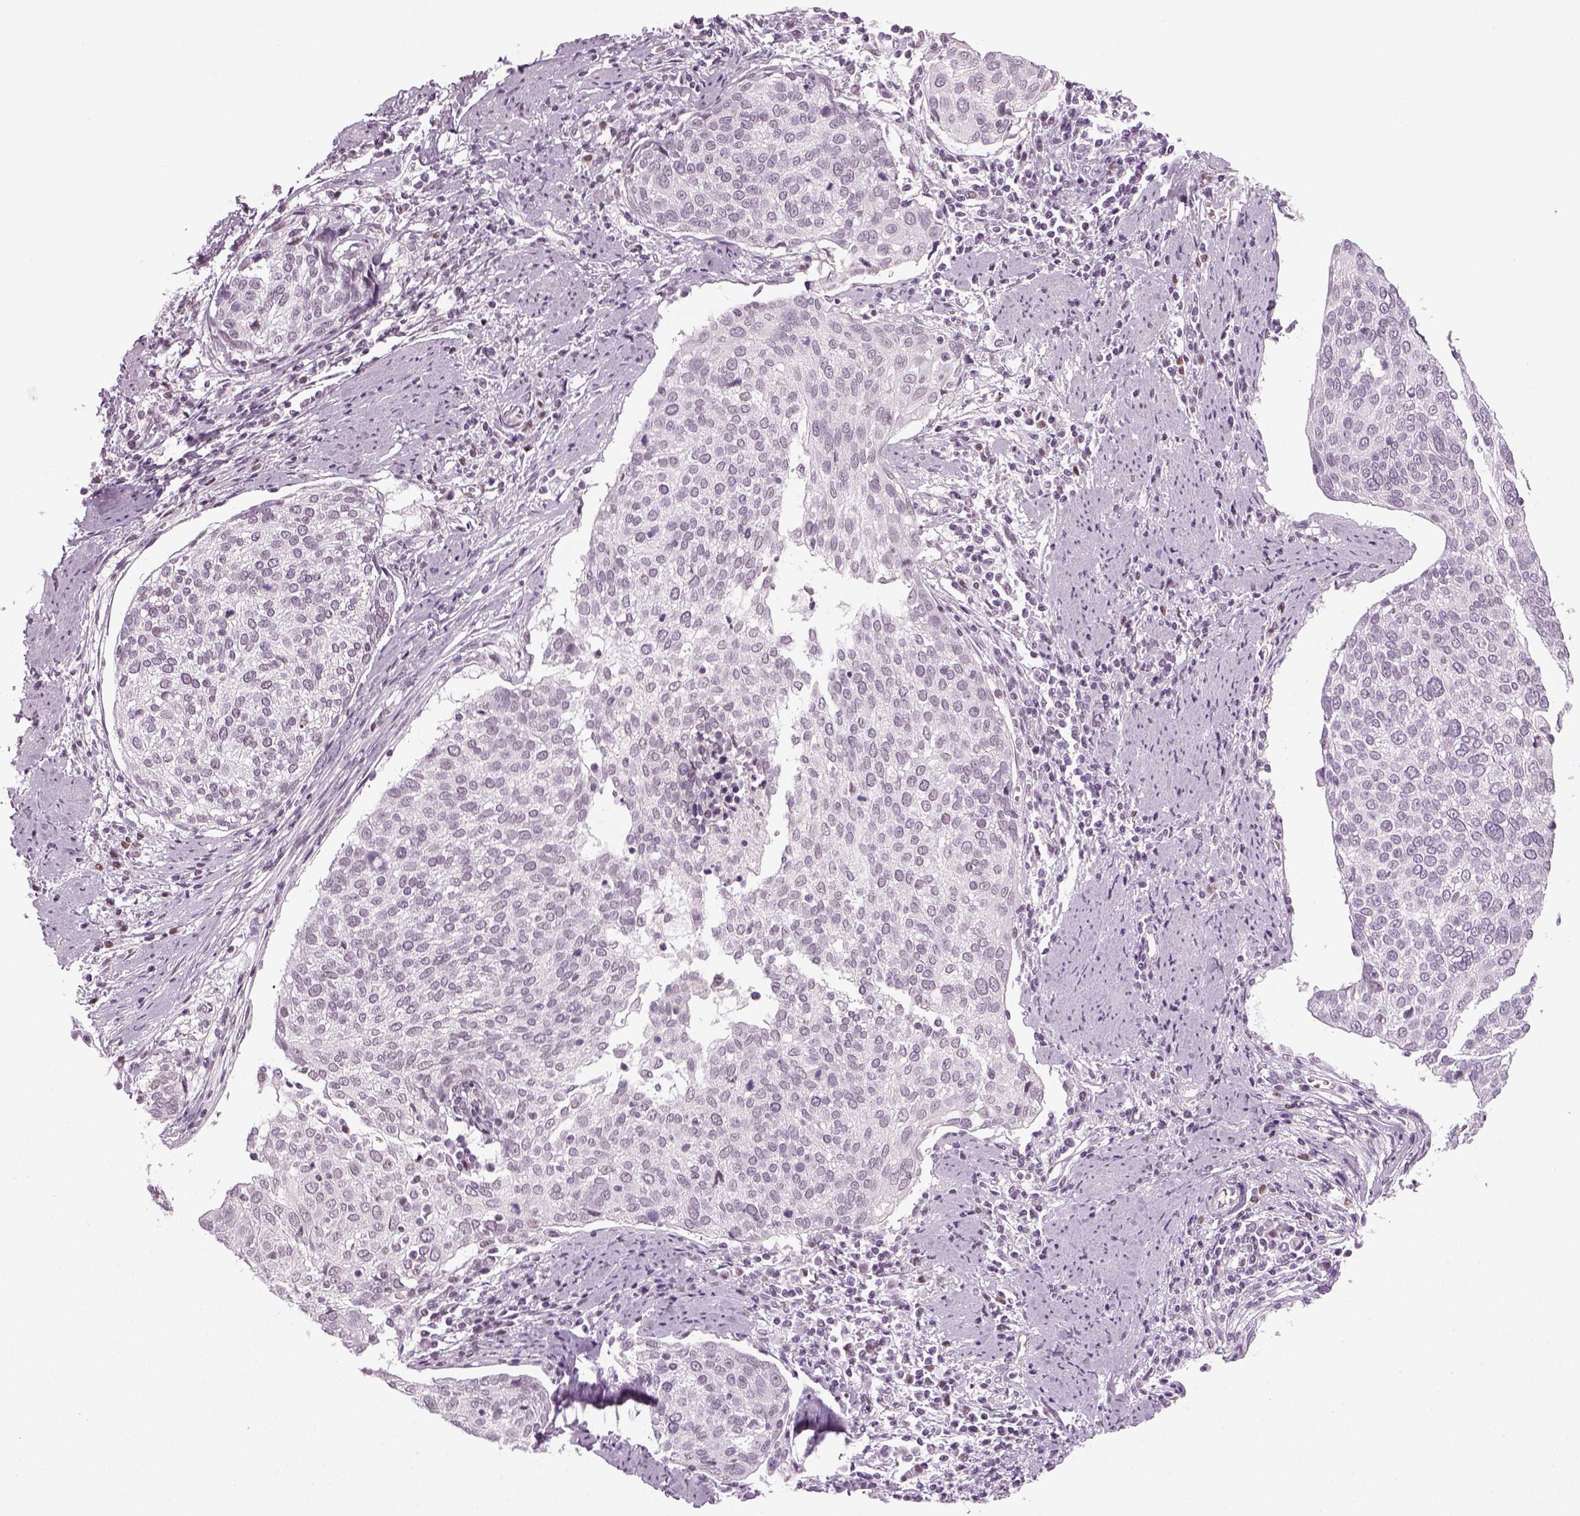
{"staining": {"intensity": "negative", "quantity": "none", "location": "none"}, "tissue": "cervical cancer", "cell_type": "Tumor cells", "image_type": "cancer", "snomed": [{"axis": "morphology", "description": "Squamous cell carcinoma, NOS"}, {"axis": "topography", "description": "Cervix"}], "caption": "This image is of cervical cancer stained with immunohistochemistry to label a protein in brown with the nuclei are counter-stained blue. There is no positivity in tumor cells.", "gene": "KCNG2", "patient": {"sex": "female", "age": 39}}